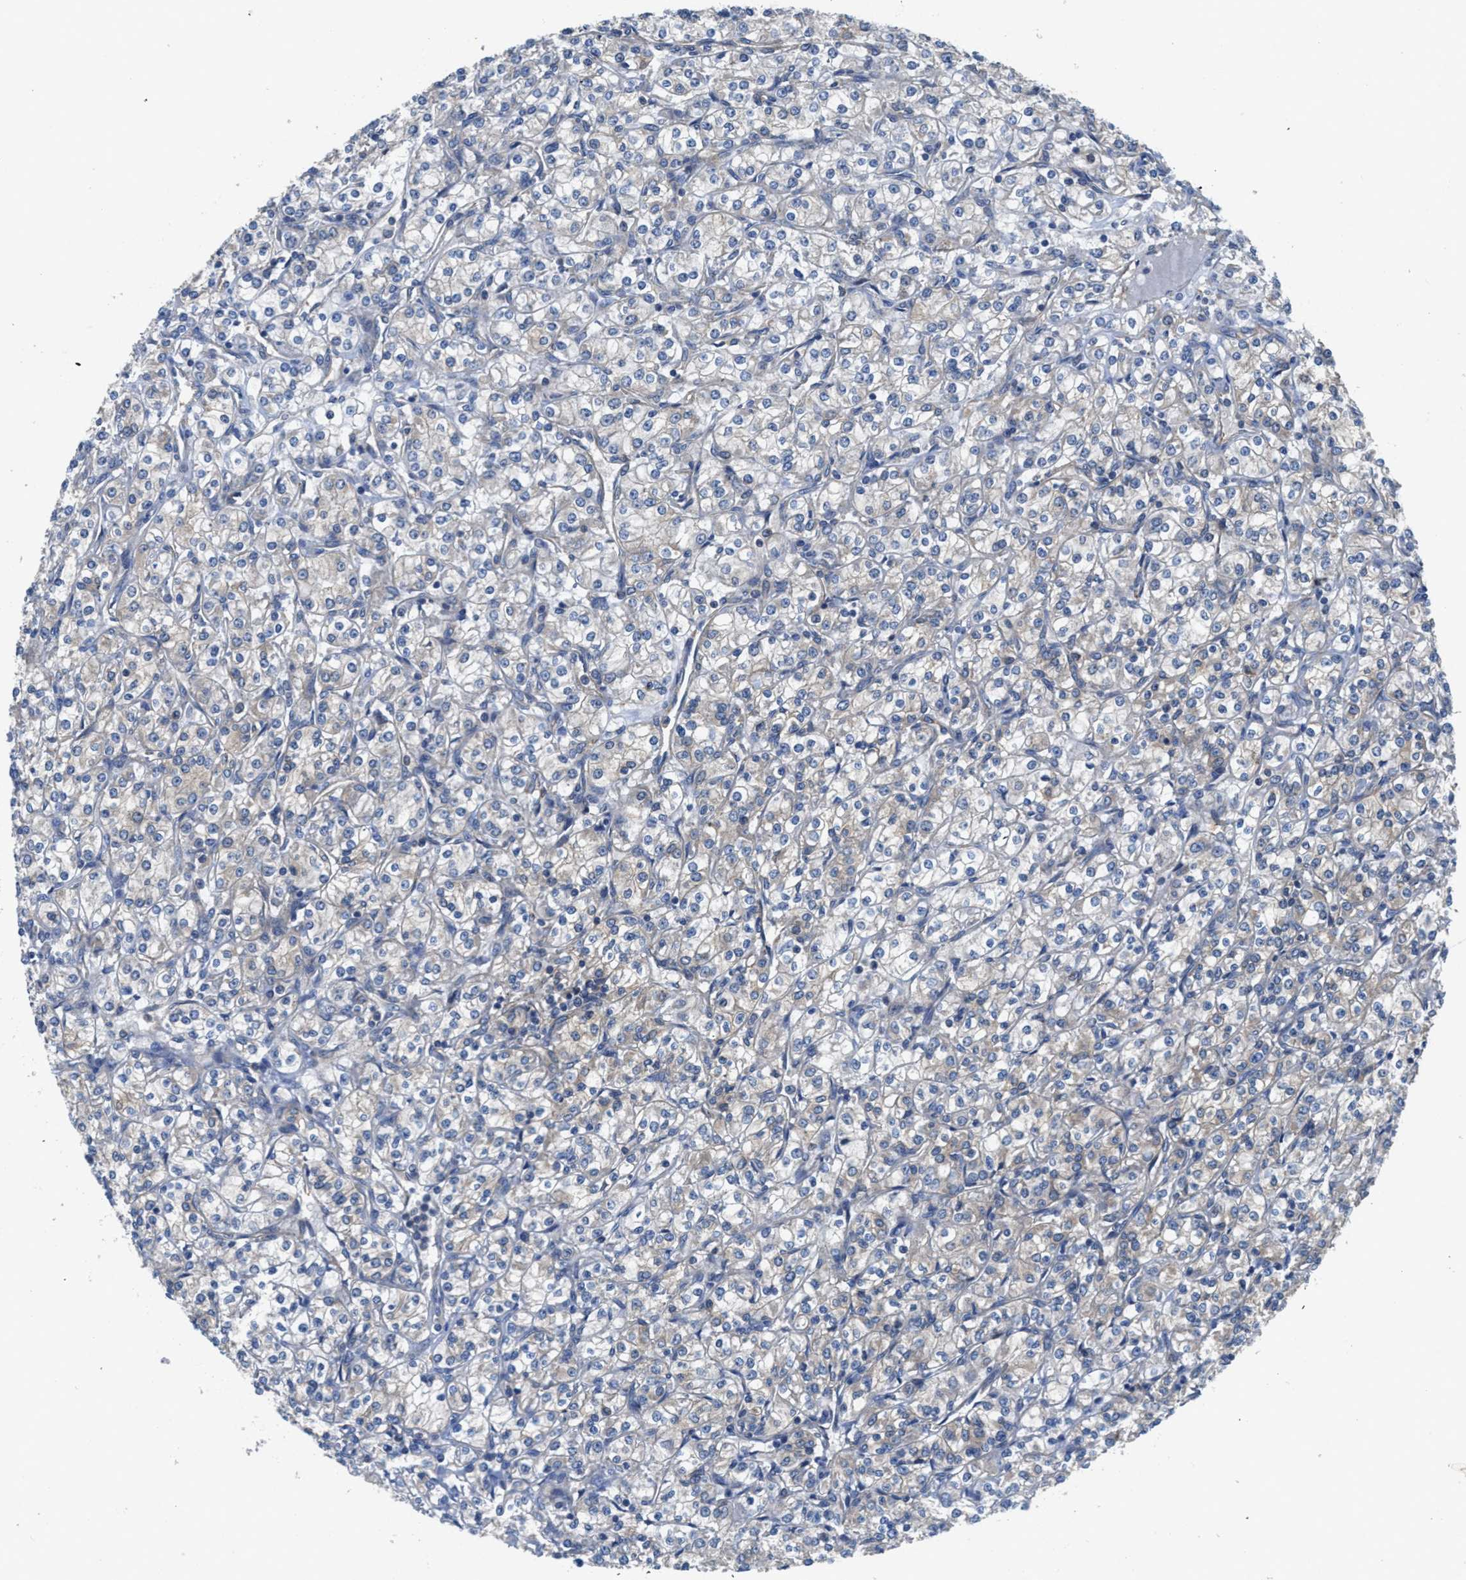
{"staining": {"intensity": "negative", "quantity": "none", "location": "none"}, "tissue": "renal cancer", "cell_type": "Tumor cells", "image_type": "cancer", "snomed": [{"axis": "morphology", "description": "Adenocarcinoma, NOS"}, {"axis": "topography", "description": "Kidney"}], "caption": "DAB immunohistochemical staining of renal cancer displays no significant expression in tumor cells. (DAB (3,3'-diaminobenzidine) immunohistochemistry (IHC) with hematoxylin counter stain).", "gene": "PANX1", "patient": {"sex": "male", "age": 77}}